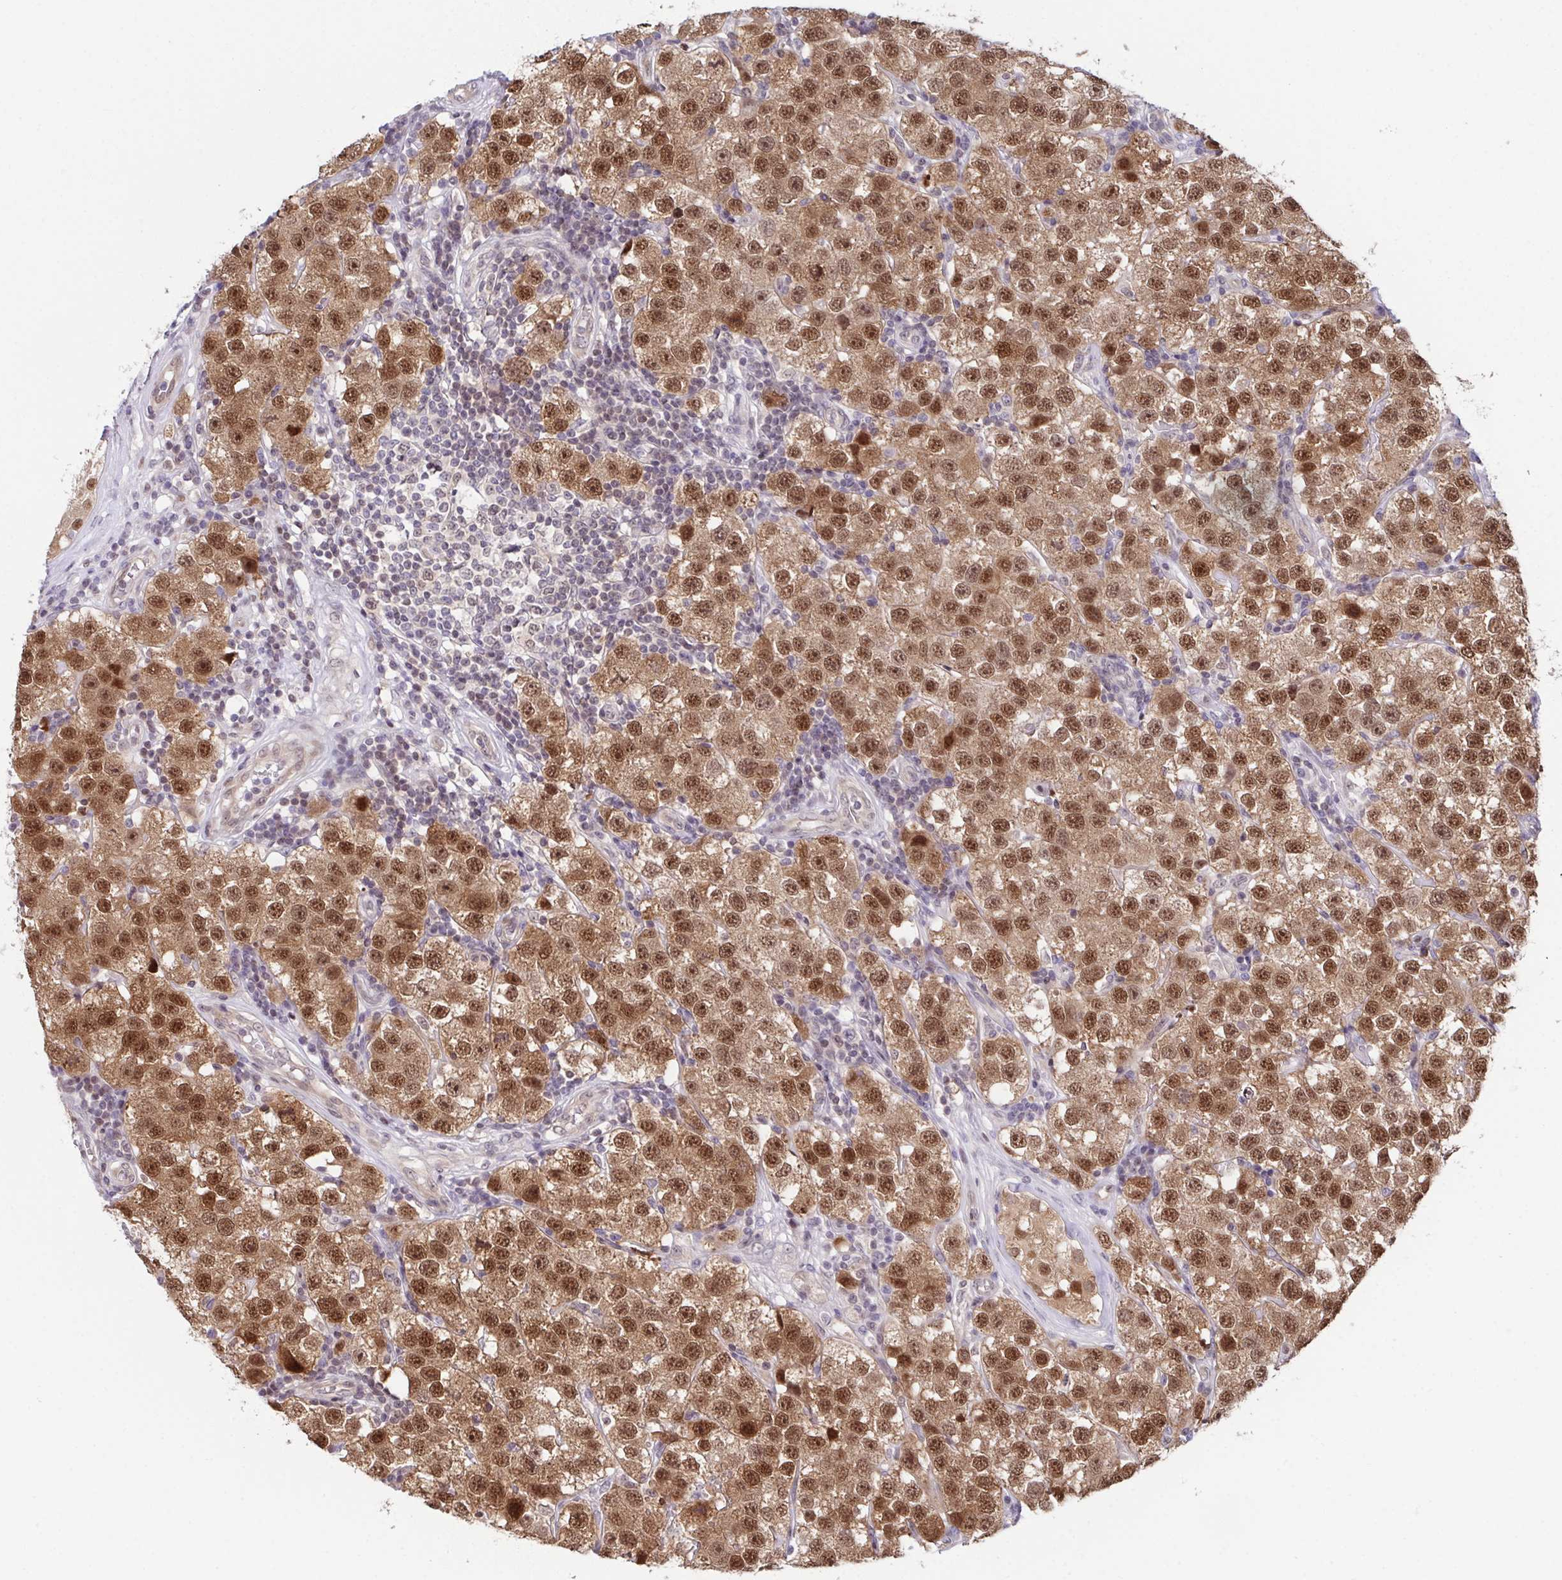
{"staining": {"intensity": "moderate", "quantity": ">75%", "location": "cytoplasmic/membranous,nuclear"}, "tissue": "testis cancer", "cell_type": "Tumor cells", "image_type": "cancer", "snomed": [{"axis": "morphology", "description": "Seminoma, NOS"}, {"axis": "topography", "description": "Testis"}], "caption": "The immunohistochemical stain highlights moderate cytoplasmic/membranous and nuclear expression in tumor cells of testis cancer tissue. (IHC, brightfield microscopy, high magnification).", "gene": "DNAJB1", "patient": {"sex": "male", "age": 34}}